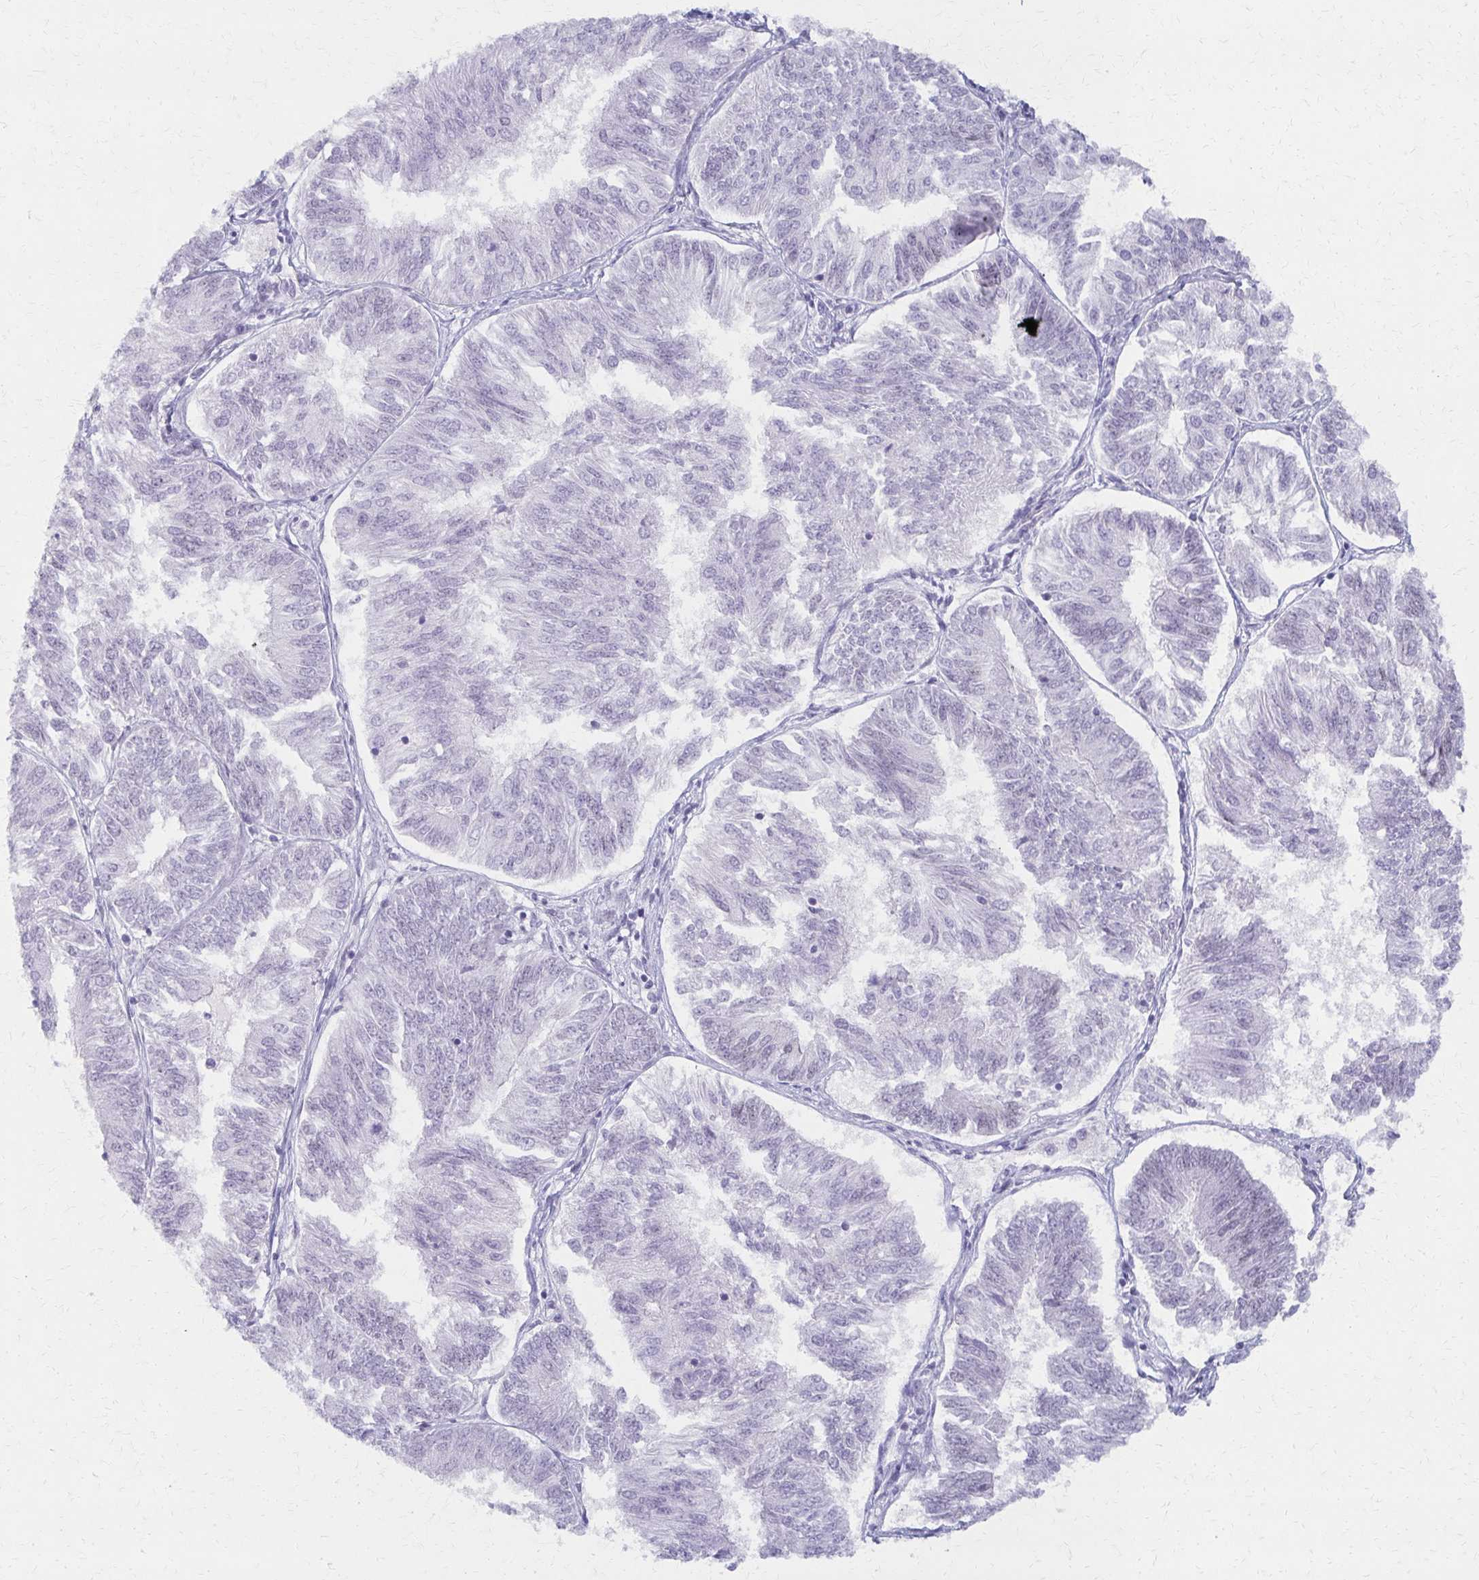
{"staining": {"intensity": "negative", "quantity": "none", "location": "none"}, "tissue": "endometrial cancer", "cell_type": "Tumor cells", "image_type": "cancer", "snomed": [{"axis": "morphology", "description": "Adenocarcinoma, NOS"}, {"axis": "topography", "description": "Endometrium"}], "caption": "Endometrial cancer (adenocarcinoma) was stained to show a protein in brown. There is no significant expression in tumor cells.", "gene": "MORC4", "patient": {"sex": "female", "age": 58}}